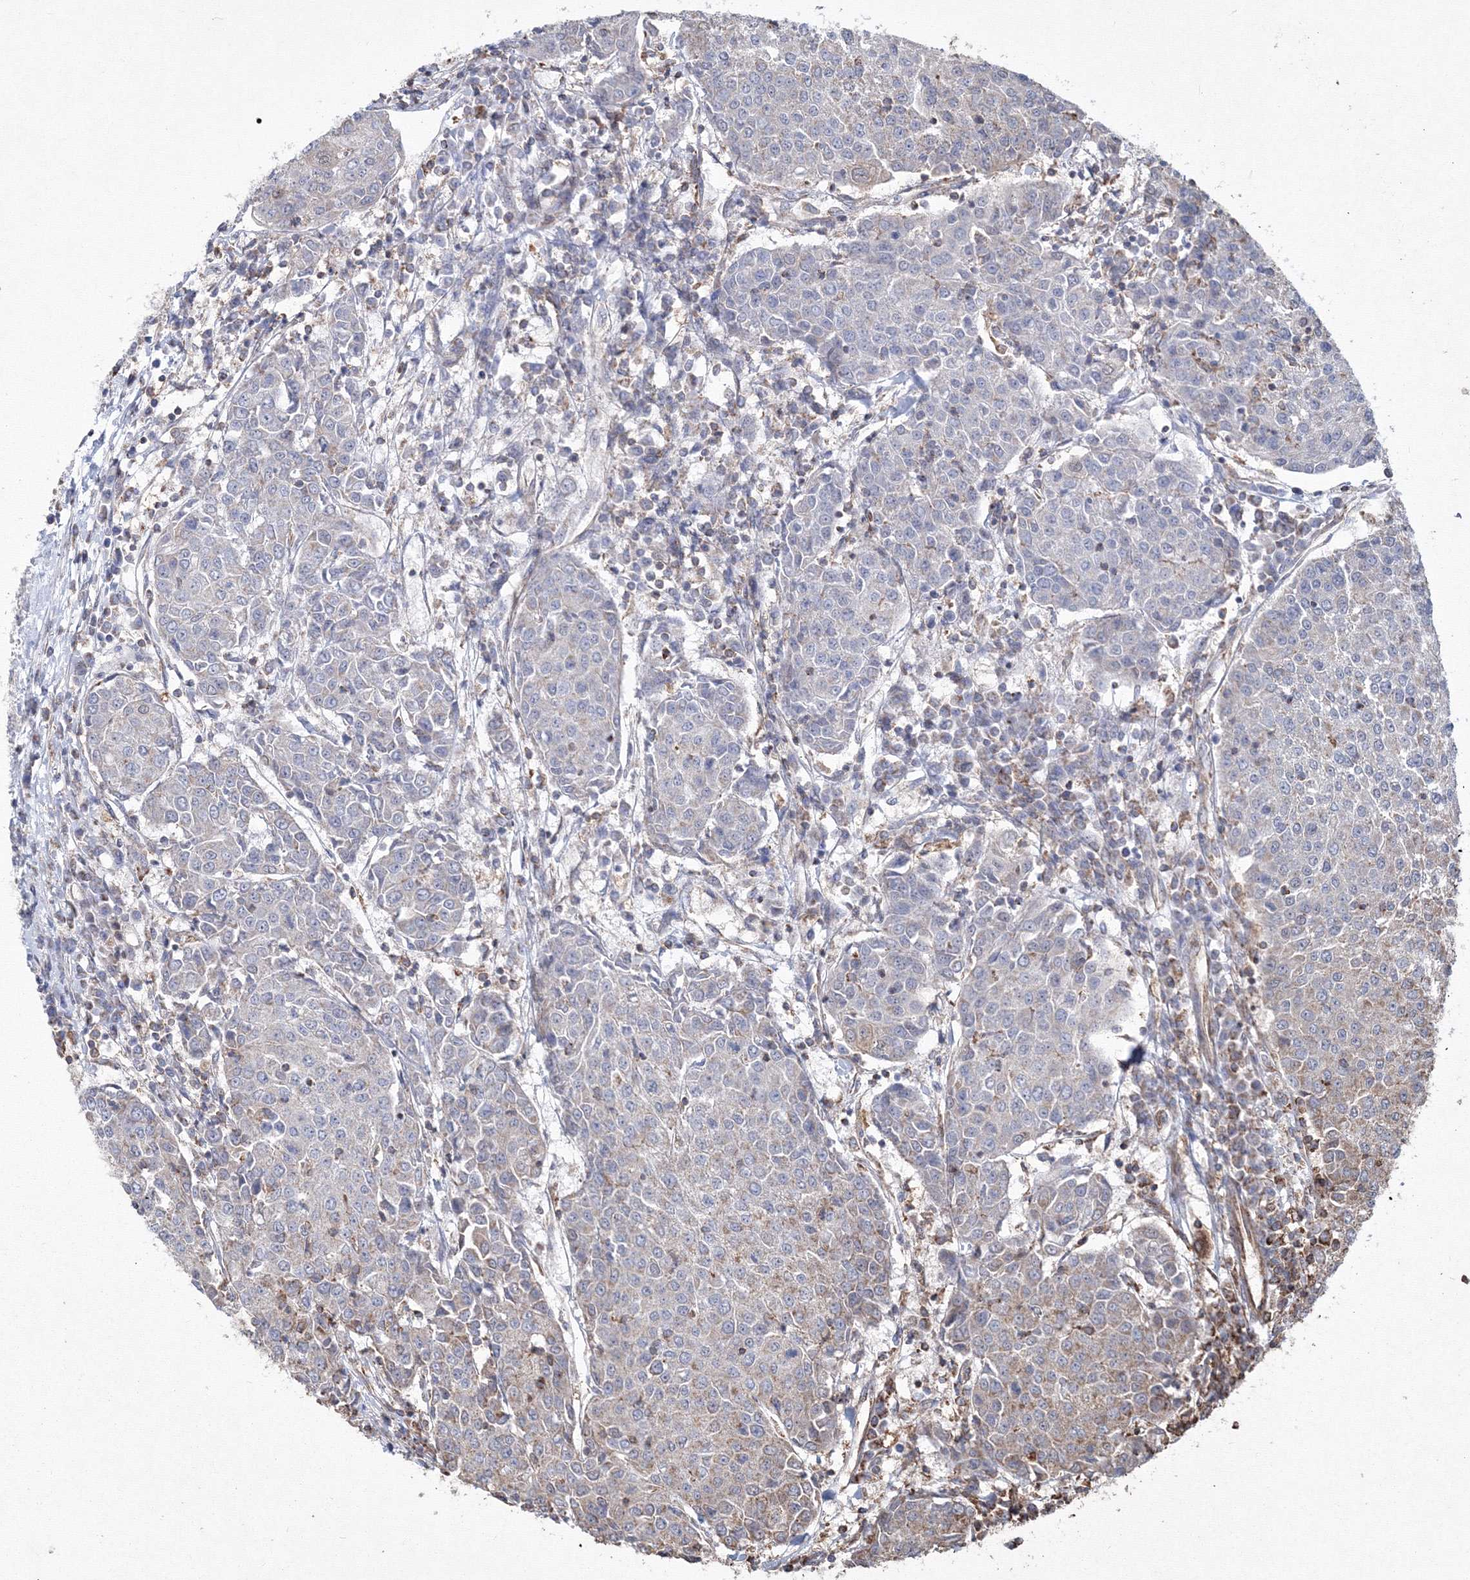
{"staining": {"intensity": "weak", "quantity": "<25%", "location": "cytoplasmic/membranous"}, "tissue": "urothelial cancer", "cell_type": "Tumor cells", "image_type": "cancer", "snomed": [{"axis": "morphology", "description": "Urothelial carcinoma, High grade"}, {"axis": "topography", "description": "Urinary bladder"}], "caption": "This is a micrograph of immunohistochemistry staining of urothelial cancer, which shows no positivity in tumor cells.", "gene": "TMEM139", "patient": {"sex": "female", "age": 85}}